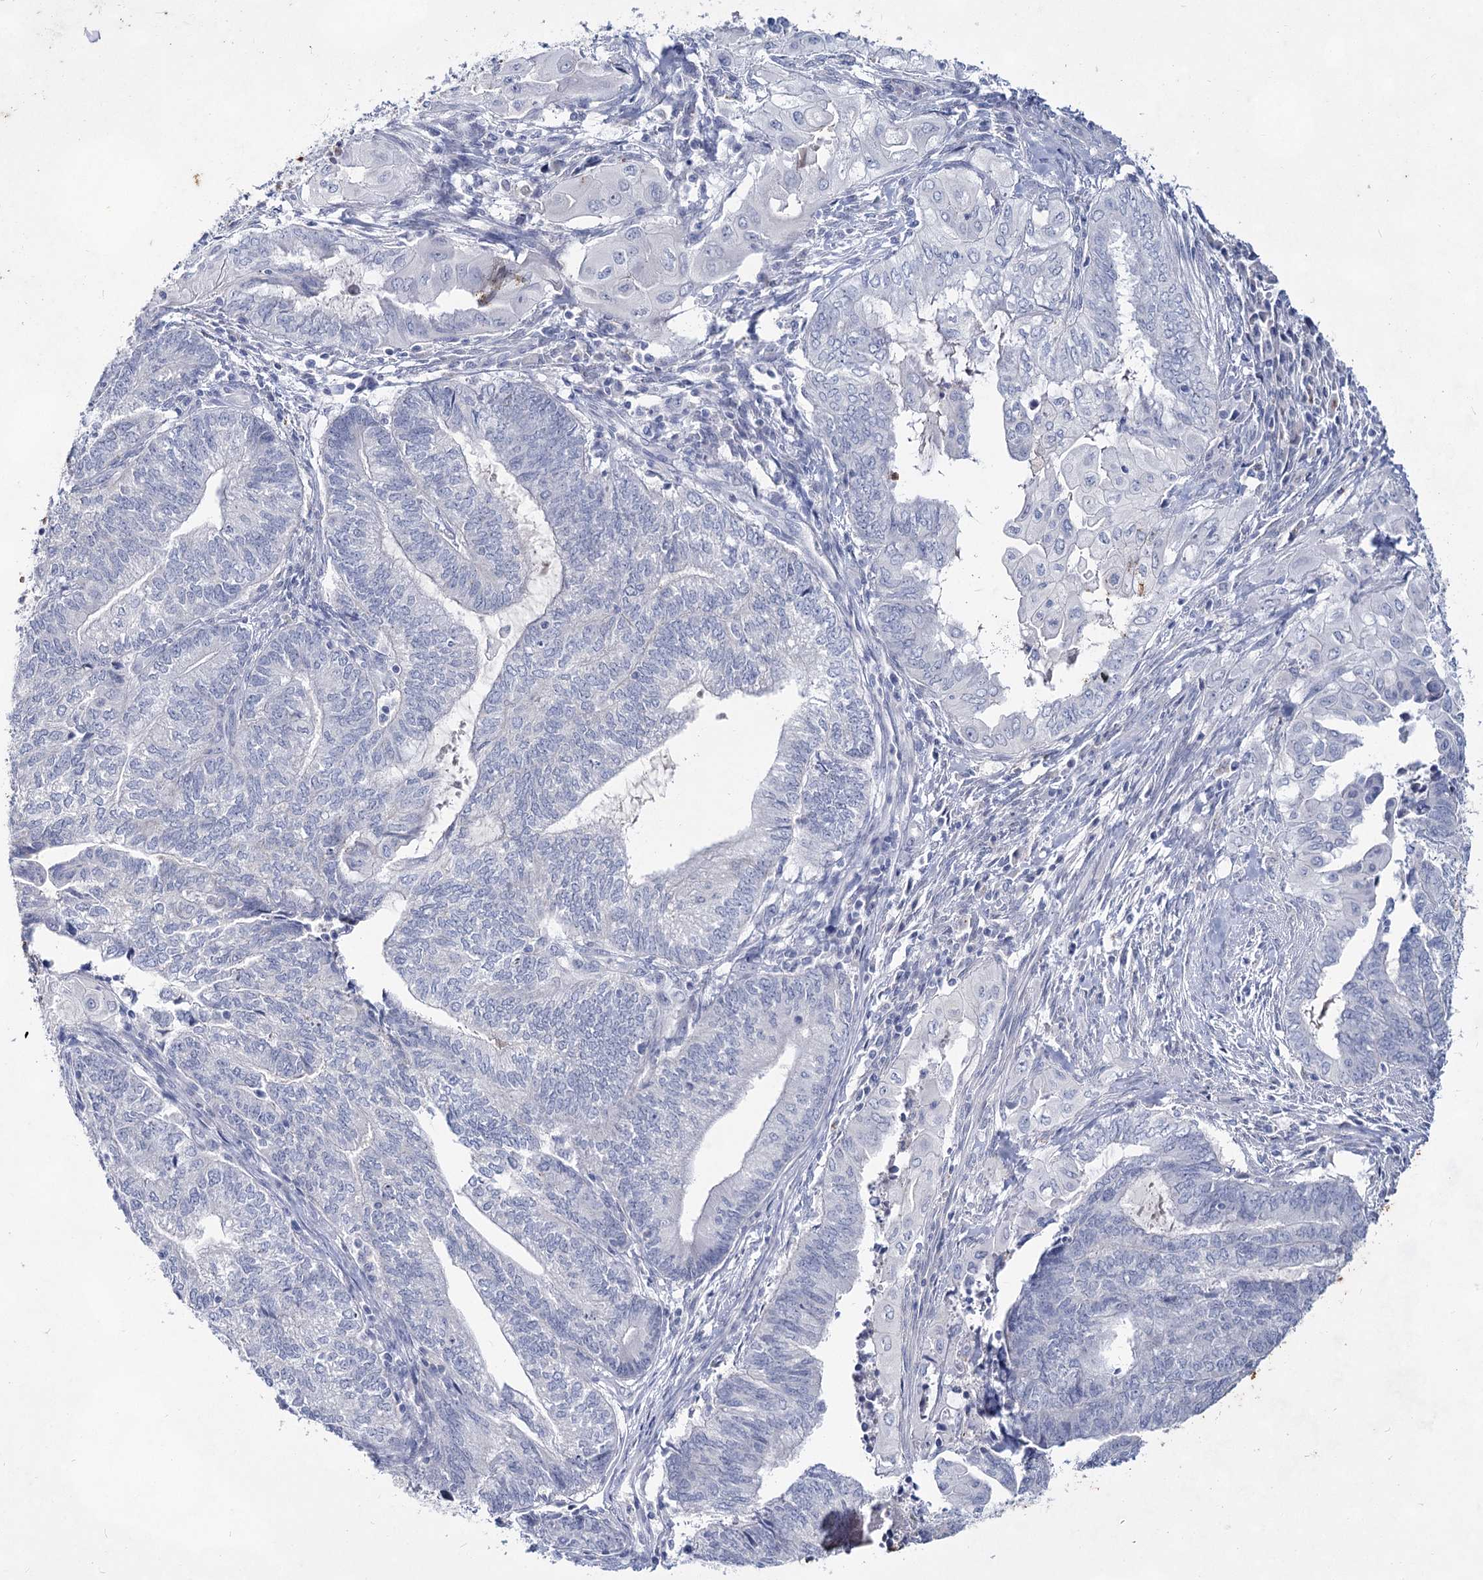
{"staining": {"intensity": "negative", "quantity": "none", "location": "none"}, "tissue": "endometrial cancer", "cell_type": "Tumor cells", "image_type": "cancer", "snomed": [{"axis": "morphology", "description": "Adenocarcinoma, NOS"}, {"axis": "topography", "description": "Uterus"}, {"axis": "topography", "description": "Endometrium"}], "caption": "IHC of human adenocarcinoma (endometrial) demonstrates no expression in tumor cells. (IHC, brightfield microscopy, high magnification).", "gene": "CCDC73", "patient": {"sex": "female", "age": 70}}